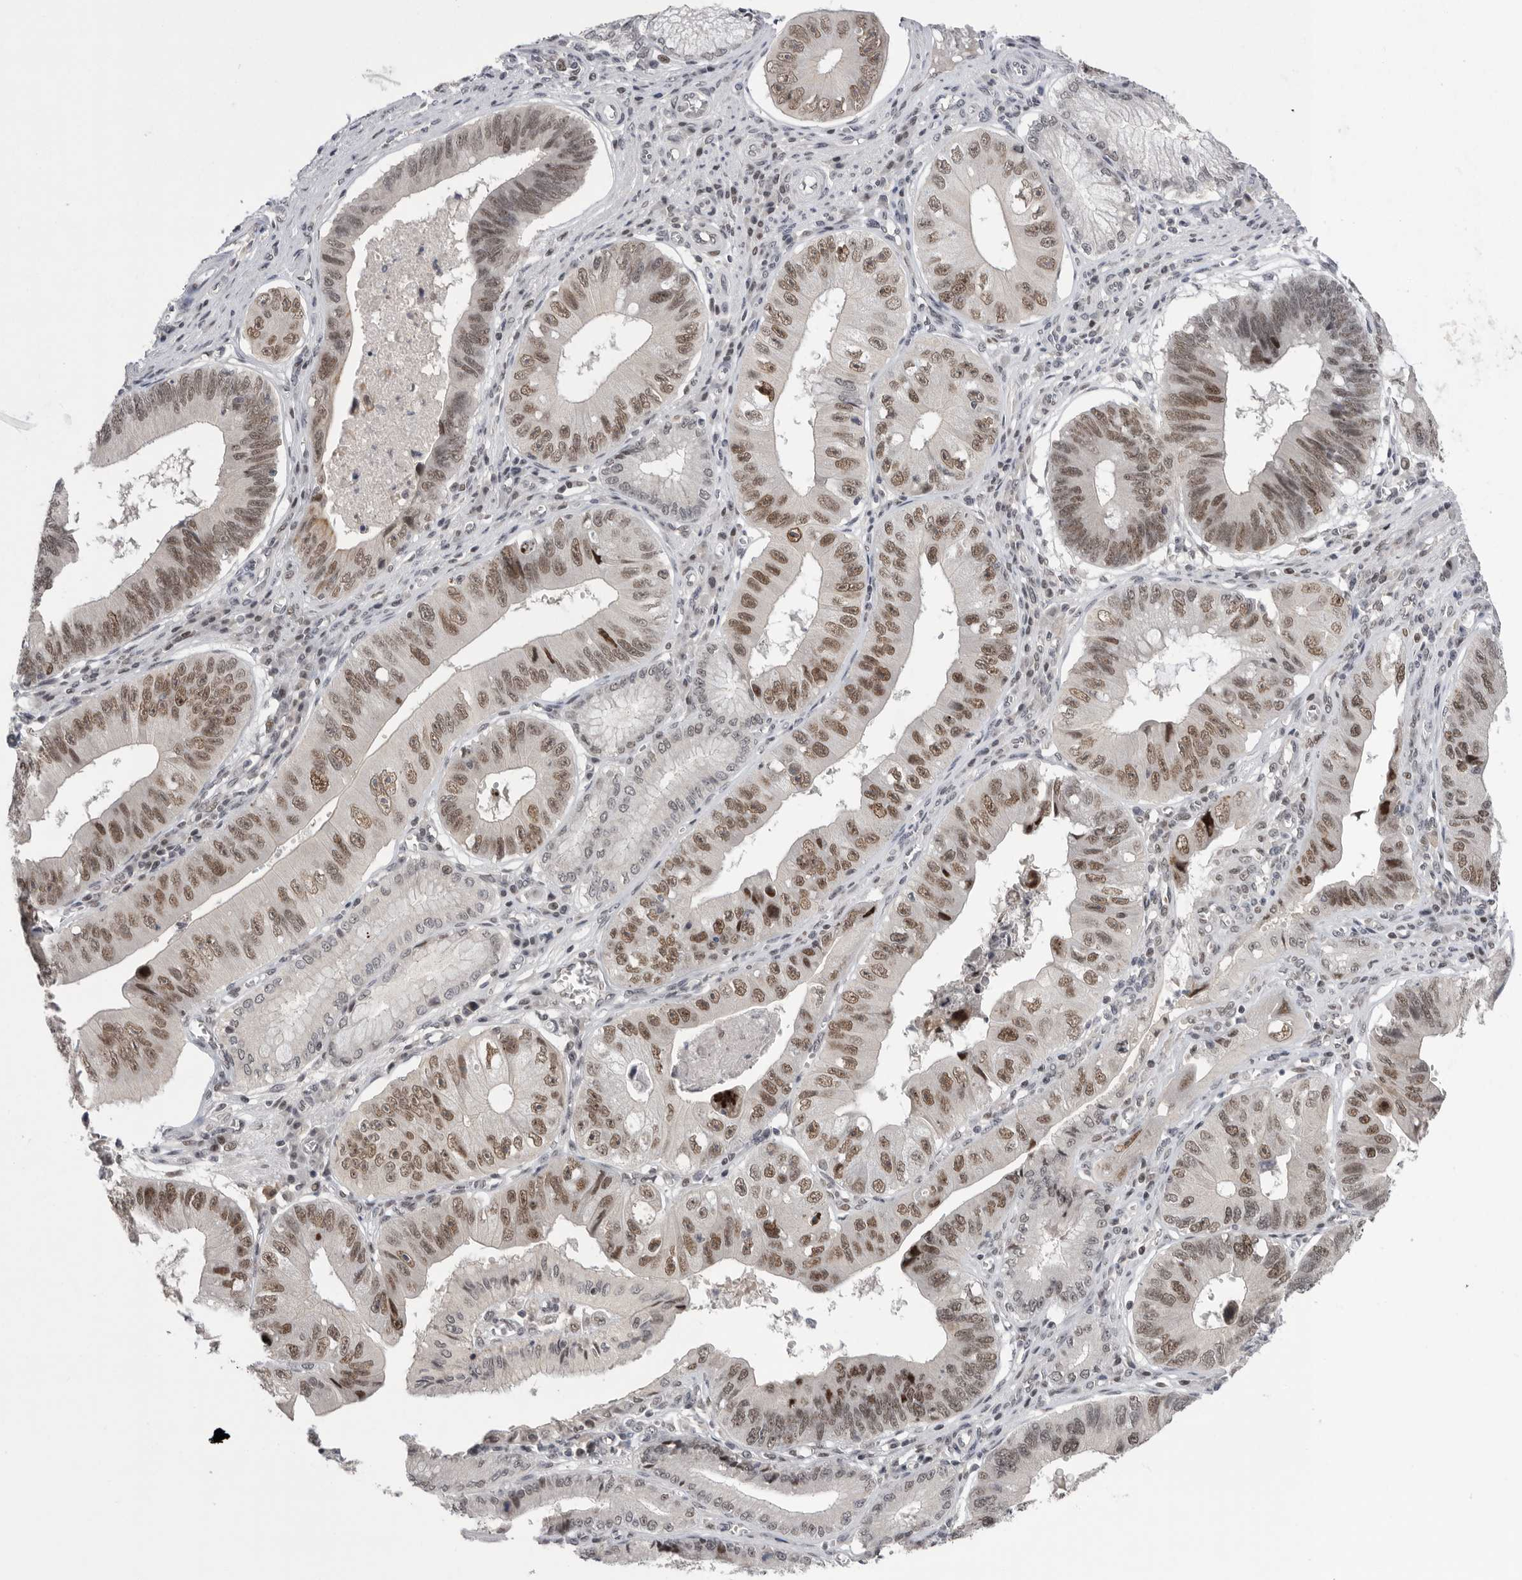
{"staining": {"intensity": "moderate", "quantity": ">75%", "location": "nuclear"}, "tissue": "stomach cancer", "cell_type": "Tumor cells", "image_type": "cancer", "snomed": [{"axis": "morphology", "description": "Adenocarcinoma, NOS"}, {"axis": "topography", "description": "Stomach"}], "caption": "The micrograph demonstrates staining of stomach cancer (adenocarcinoma), revealing moderate nuclear protein expression (brown color) within tumor cells. (Brightfield microscopy of DAB IHC at high magnification).", "gene": "POU5F1", "patient": {"sex": "male", "age": 59}}